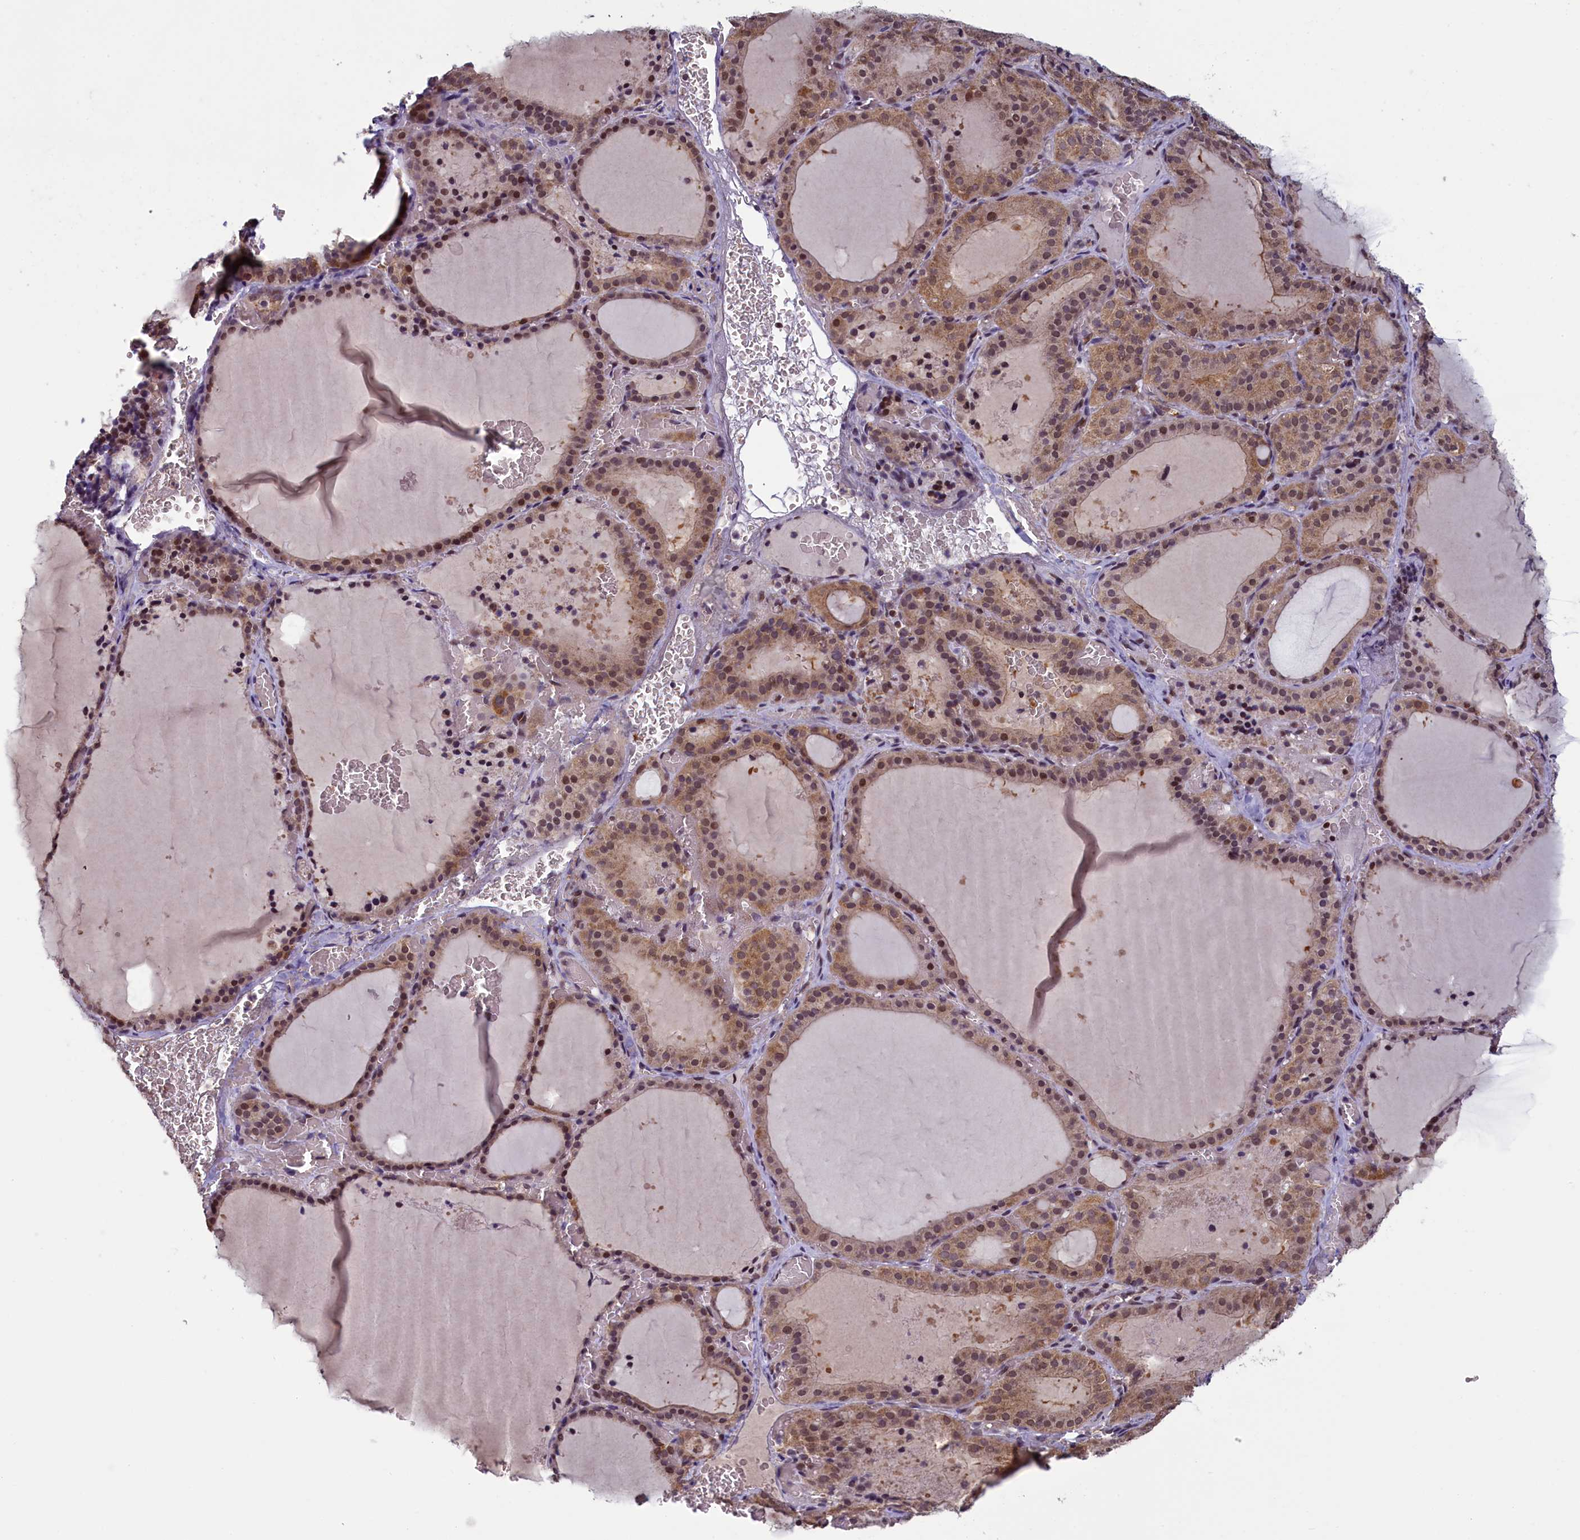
{"staining": {"intensity": "moderate", "quantity": ">75%", "location": "cytoplasmic/membranous,nuclear"}, "tissue": "thyroid gland", "cell_type": "Glandular cells", "image_type": "normal", "snomed": [{"axis": "morphology", "description": "Normal tissue, NOS"}, {"axis": "topography", "description": "Thyroid gland"}], "caption": "Protein staining displays moderate cytoplasmic/membranous,nuclear staining in approximately >75% of glandular cells in benign thyroid gland.", "gene": "NUBP1", "patient": {"sex": "female", "age": 39}}